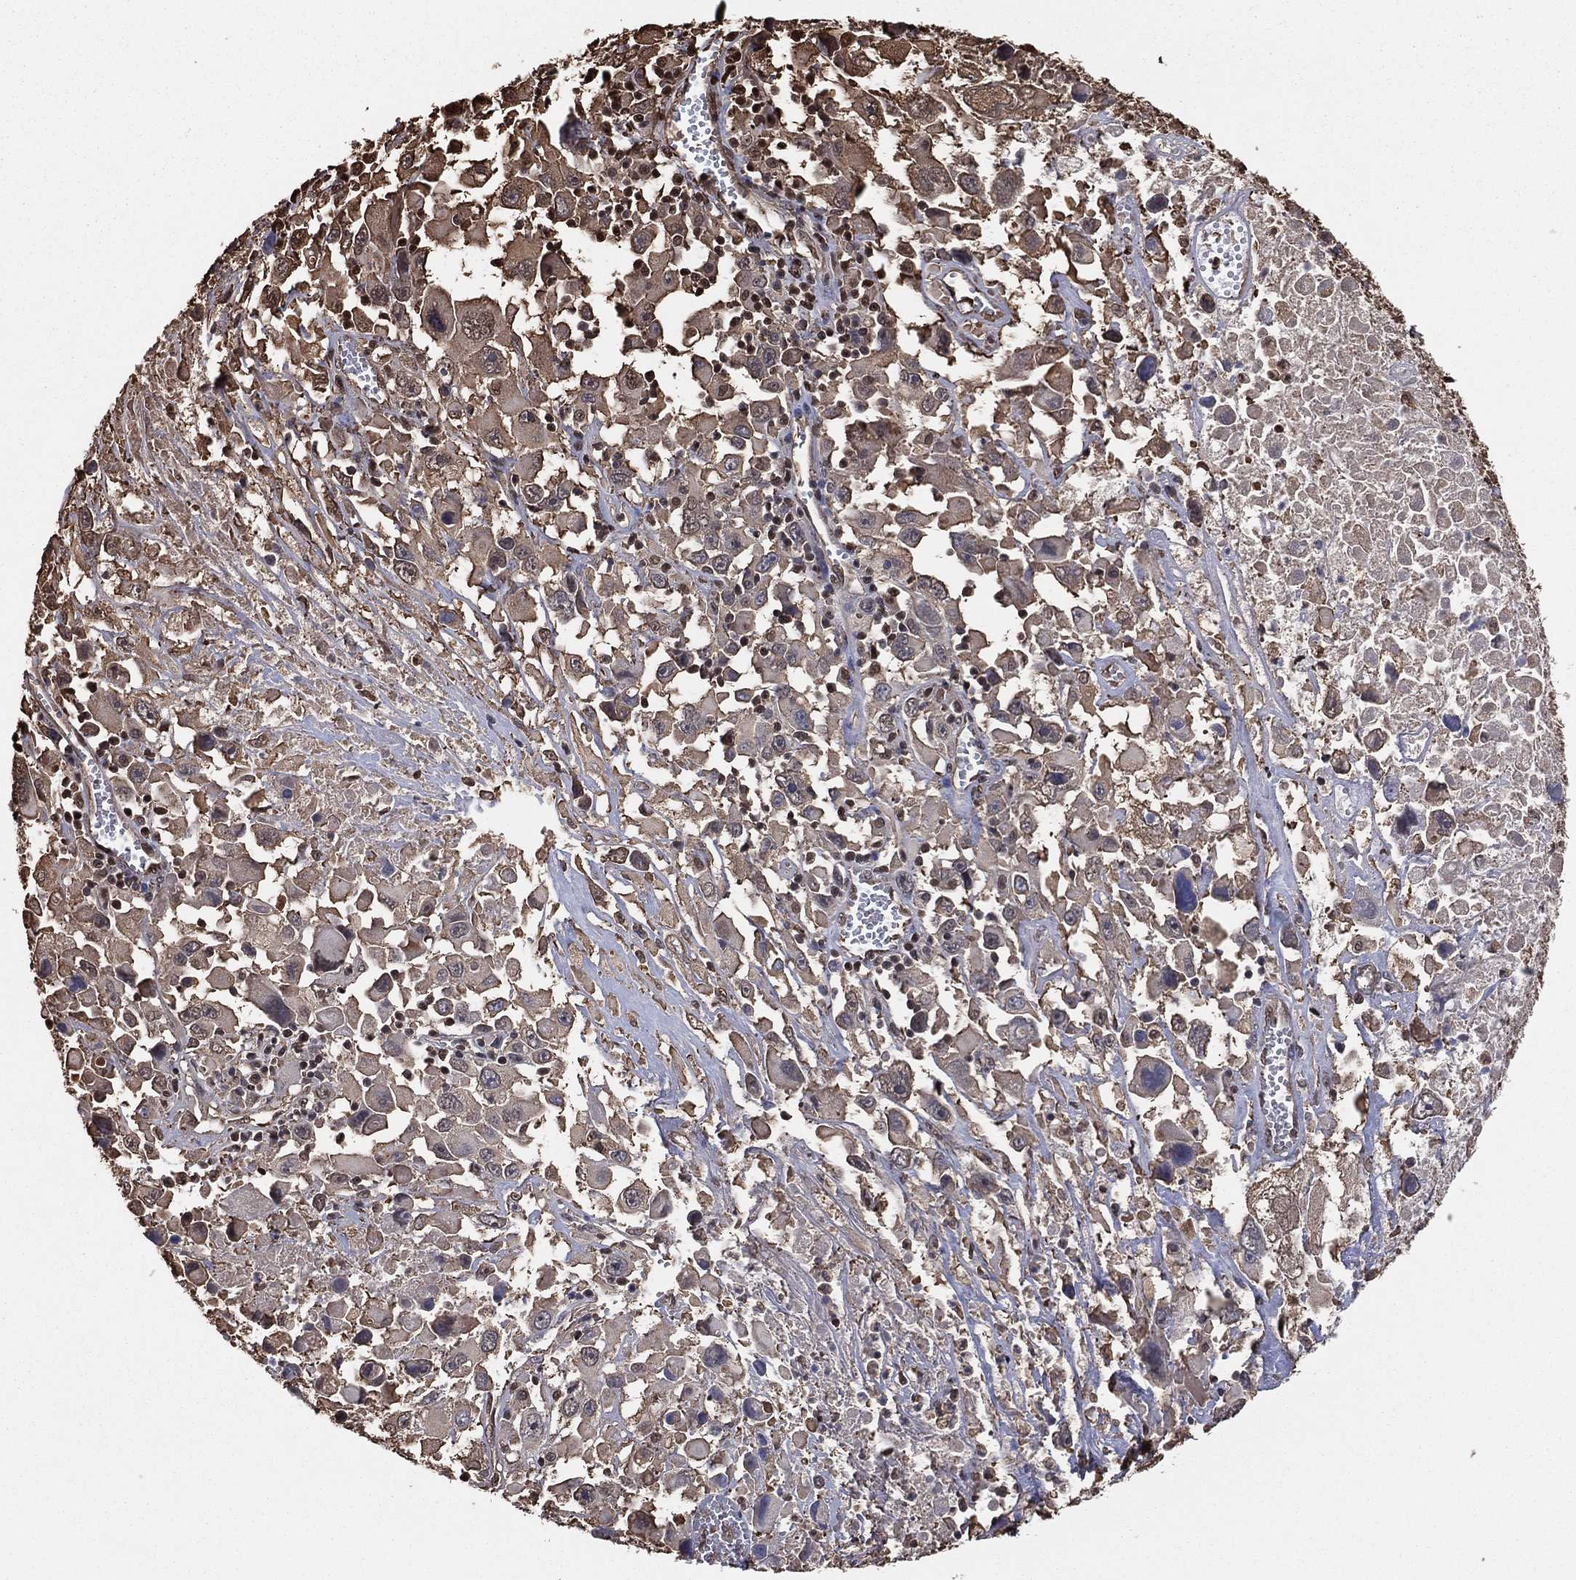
{"staining": {"intensity": "weak", "quantity": ">75%", "location": "cytoplasmic/membranous"}, "tissue": "melanoma", "cell_type": "Tumor cells", "image_type": "cancer", "snomed": [{"axis": "morphology", "description": "Malignant melanoma, Metastatic site"}, {"axis": "topography", "description": "Soft tissue"}], "caption": "Melanoma was stained to show a protein in brown. There is low levels of weak cytoplasmic/membranous positivity in approximately >75% of tumor cells. (Stains: DAB in brown, nuclei in blue, Microscopy: brightfield microscopy at high magnification).", "gene": "GAPDH", "patient": {"sex": "male", "age": 50}}